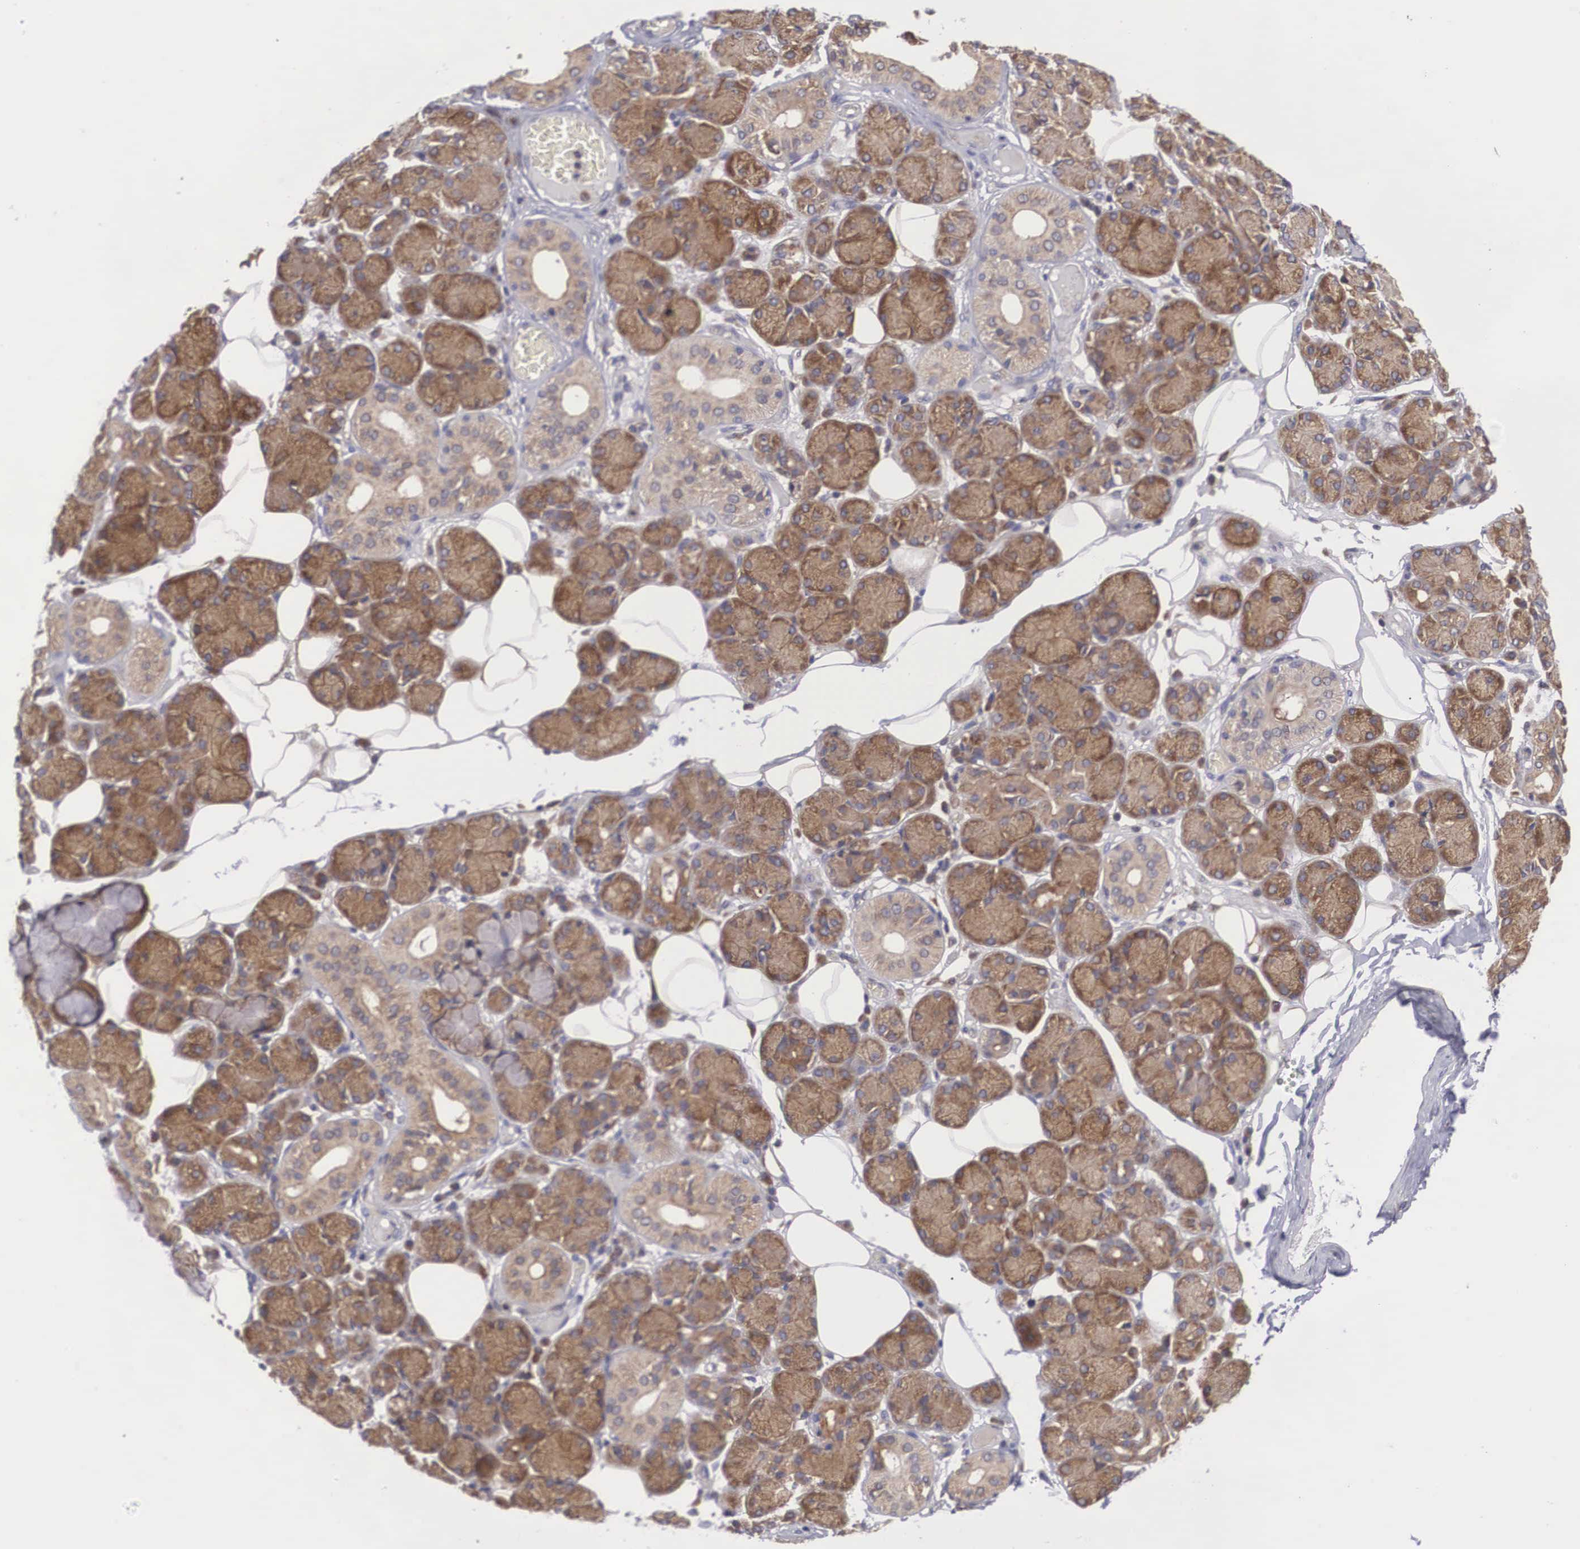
{"staining": {"intensity": "moderate", "quantity": ">75%", "location": "cytoplasmic/membranous"}, "tissue": "salivary gland", "cell_type": "Glandular cells", "image_type": "normal", "snomed": [{"axis": "morphology", "description": "Normal tissue, NOS"}, {"axis": "topography", "description": "Salivary gland"}], "caption": "About >75% of glandular cells in normal salivary gland display moderate cytoplasmic/membranous protein positivity as visualized by brown immunohistochemical staining.", "gene": "GRIPAP1", "patient": {"sex": "male", "age": 54}}